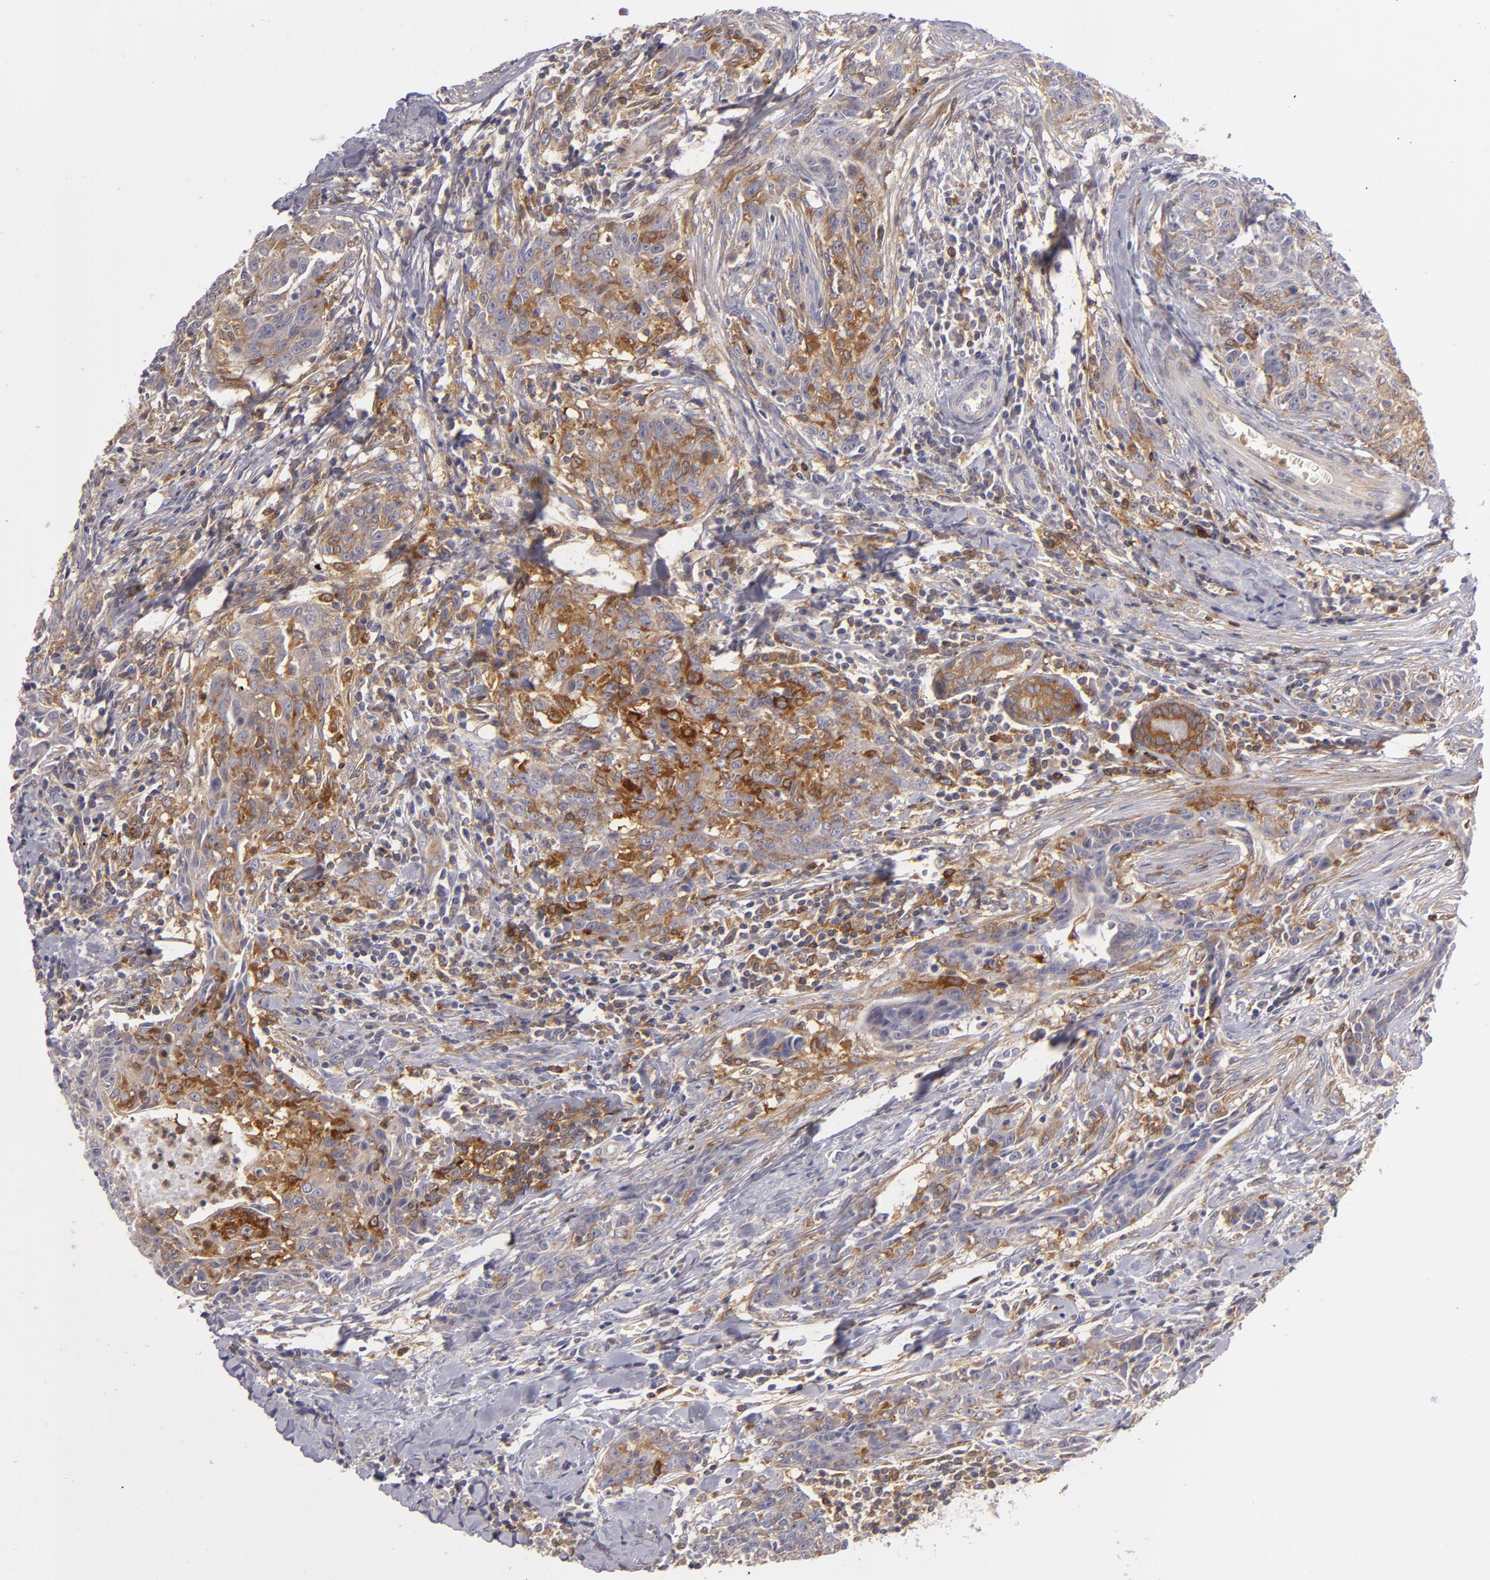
{"staining": {"intensity": "strong", "quantity": ">75%", "location": "none"}, "tissue": "breast cancer", "cell_type": "Tumor cells", "image_type": "cancer", "snomed": [{"axis": "morphology", "description": "Duct carcinoma"}, {"axis": "topography", "description": "Breast"}], "caption": "There is high levels of strong None expression in tumor cells of infiltrating ductal carcinoma (breast), as demonstrated by immunohistochemical staining (brown color).", "gene": "MMP10", "patient": {"sex": "female", "age": 50}}